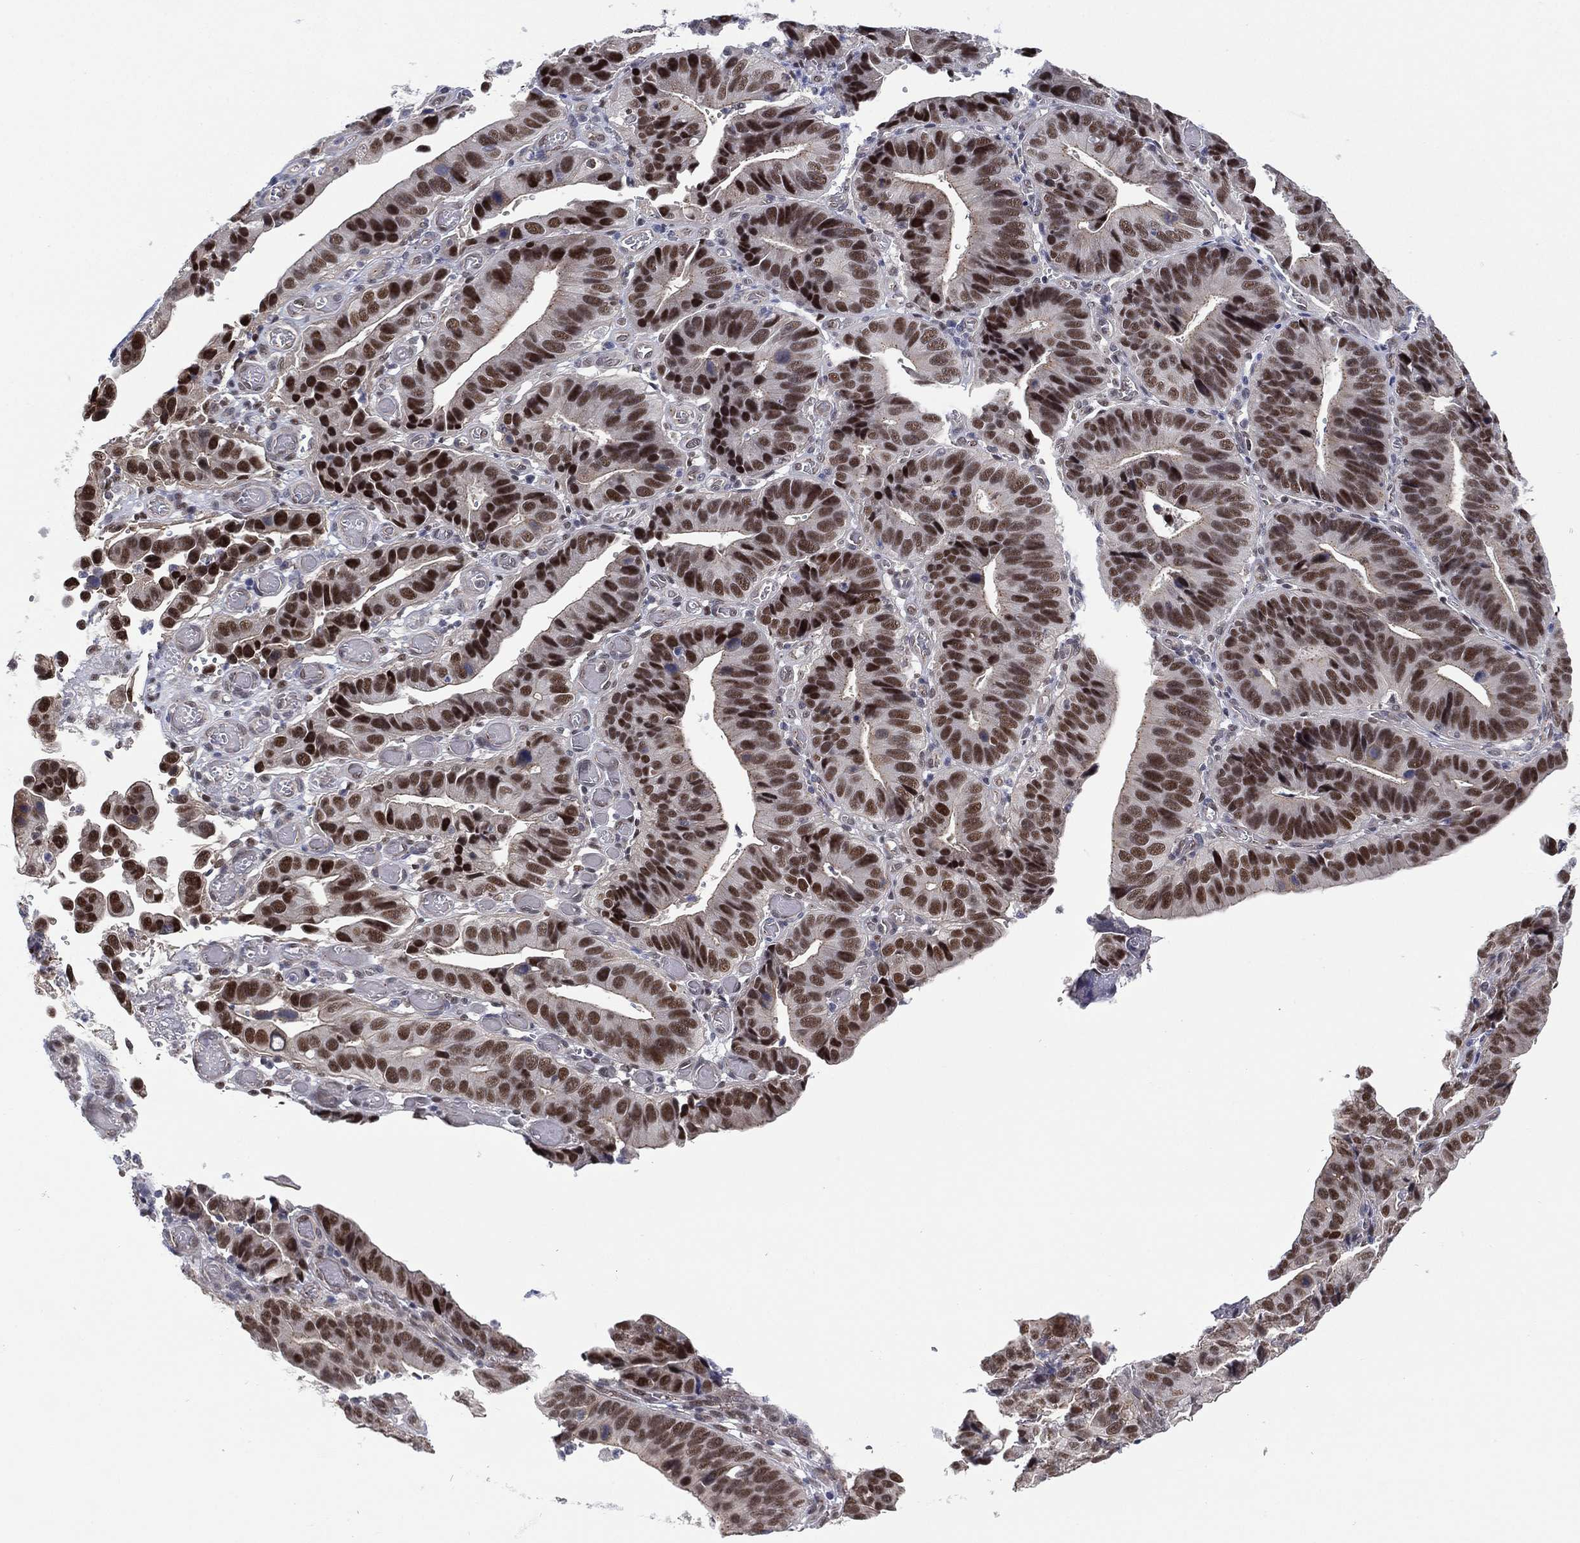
{"staining": {"intensity": "strong", "quantity": "25%-75%", "location": "nuclear"}, "tissue": "stomach cancer", "cell_type": "Tumor cells", "image_type": "cancer", "snomed": [{"axis": "morphology", "description": "Adenocarcinoma, NOS"}, {"axis": "topography", "description": "Stomach"}], "caption": "Stomach adenocarcinoma stained with a brown dye displays strong nuclear positive positivity in about 25%-75% of tumor cells.", "gene": "GSE1", "patient": {"sex": "male", "age": 84}}